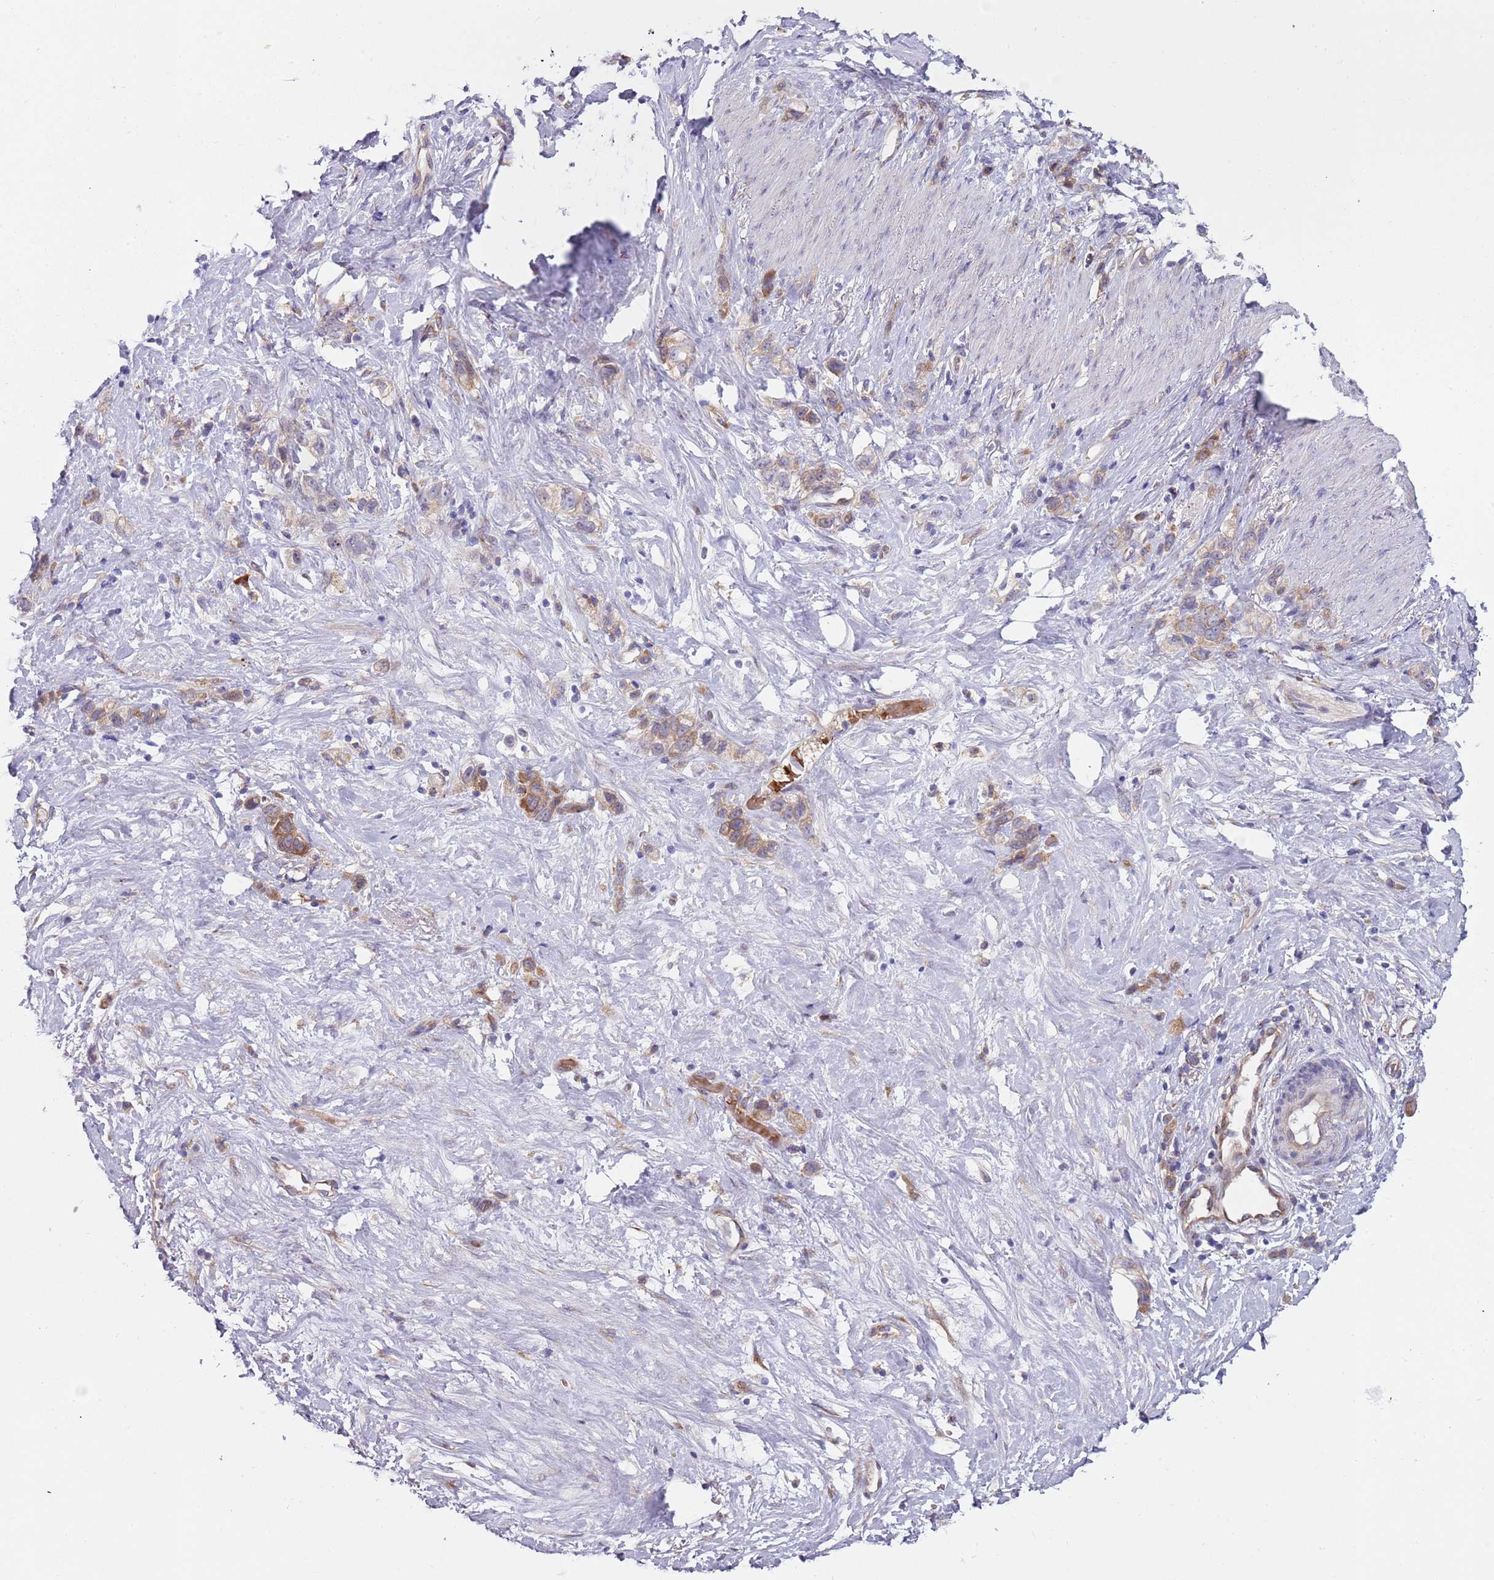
{"staining": {"intensity": "moderate", "quantity": ">75%", "location": "cytoplasmic/membranous"}, "tissue": "stomach cancer", "cell_type": "Tumor cells", "image_type": "cancer", "snomed": [{"axis": "morphology", "description": "Adenocarcinoma, NOS"}, {"axis": "topography", "description": "Stomach"}], "caption": "An image of human stomach adenocarcinoma stained for a protein demonstrates moderate cytoplasmic/membranous brown staining in tumor cells.", "gene": "VWCE", "patient": {"sex": "female", "age": 65}}